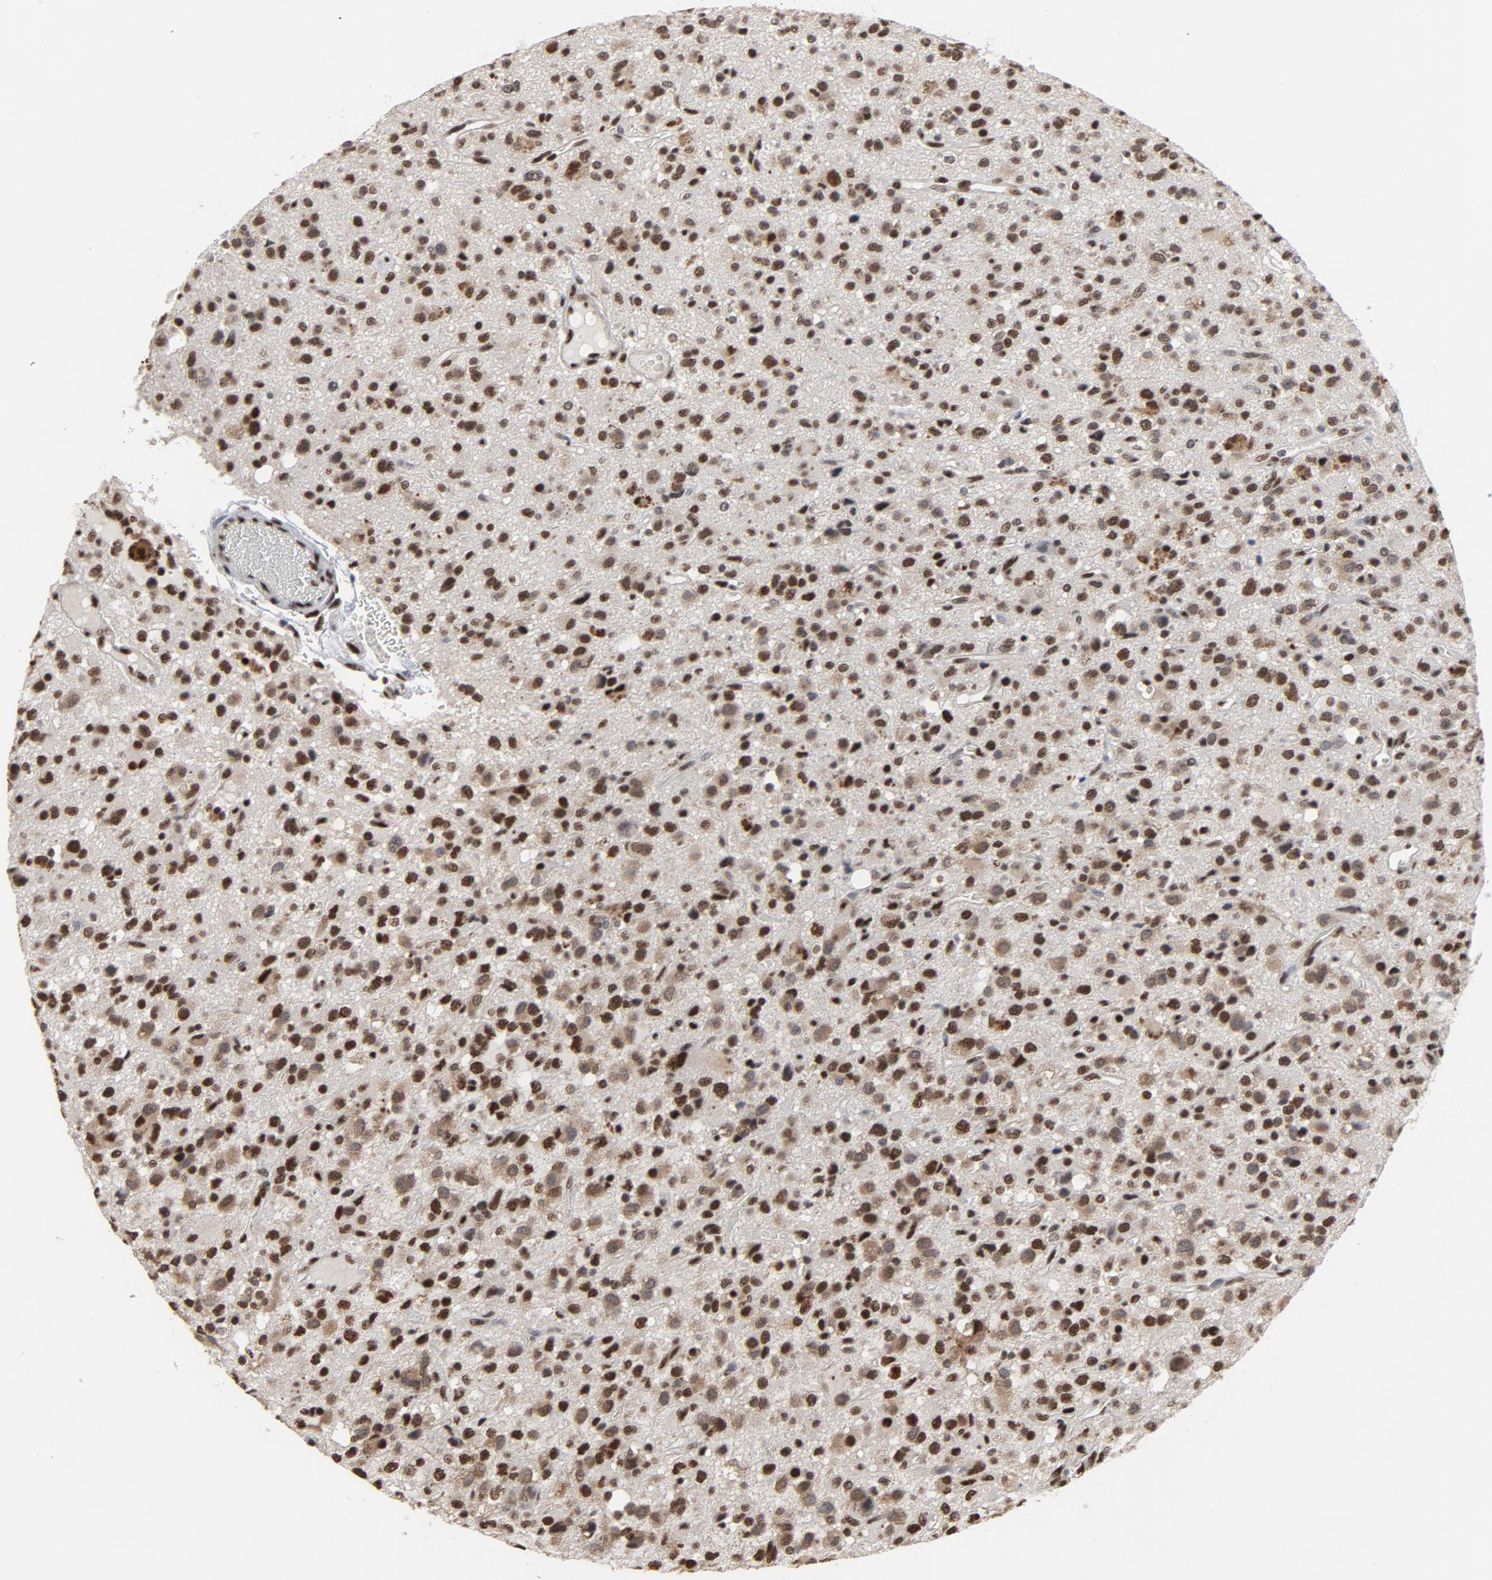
{"staining": {"intensity": "strong", "quantity": ">75%", "location": "nuclear"}, "tissue": "glioma", "cell_type": "Tumor cells", "image_type": "cancer", "snomed": [{"axis": "morphology", "description": "Glioma, malignant, High grade"}, {"axis": "topography", "description": "Brain"}], "caption": "IHC micrograph of glioma stained for a protein (brown), which displays high levels of strong nuclear expression in about >75% of tumor cells.", "gene": "MRE11", "patient": {"sex": "male", "age": 47}}